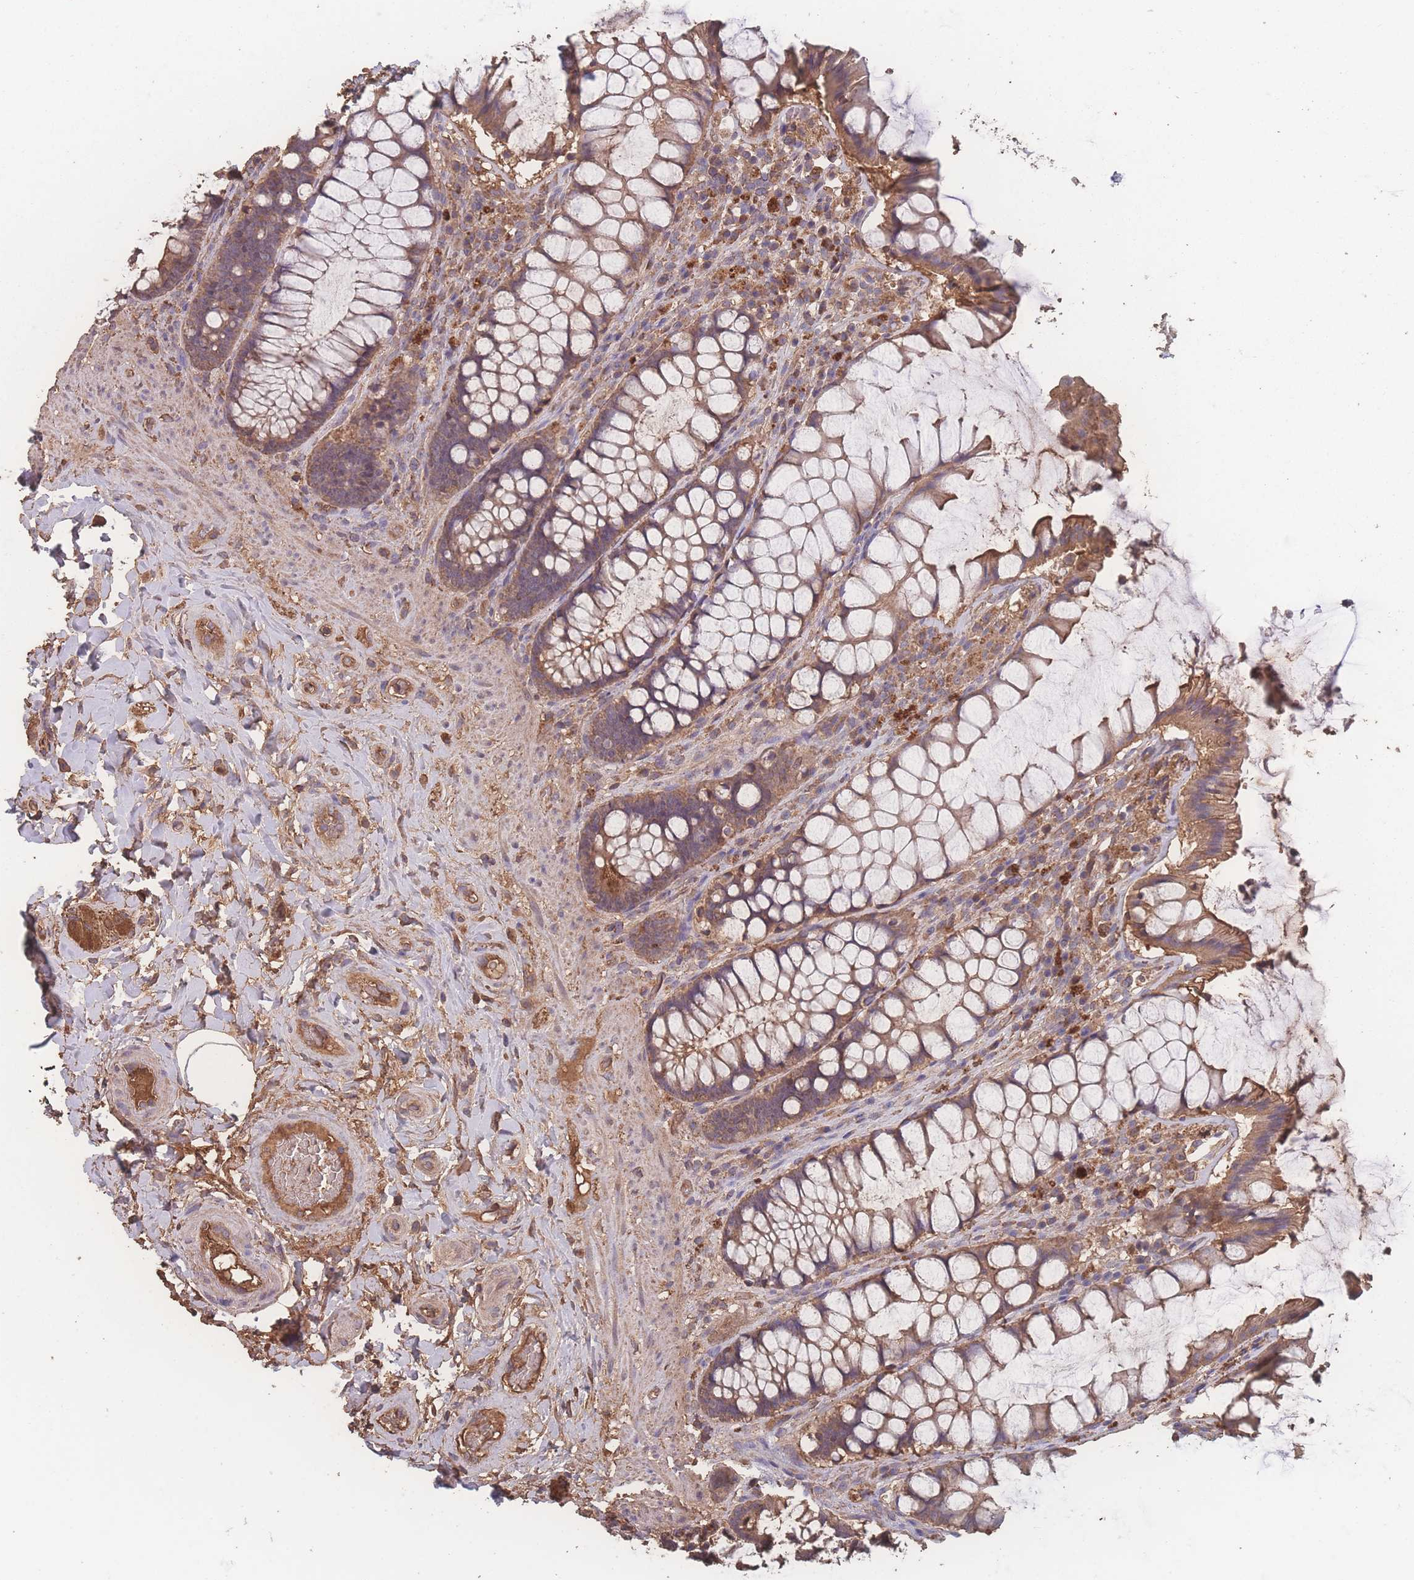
{"staining": {"intensity": "moderate", "quantity": ">75%", "location": "cytoplasmic/membranous"}, "tissue": "rectum", "cell_type": "Glandular cells", "image_type": "normal", "snomed": [{"axis": "morphology", "description": "Normal tissue, NOS"}, {"axis": "topography", "description": "Rectum"}], "caption": "Normal rectum exhibits moderate cytoplasmic/membranous expression in approximately >75% of glandular cells, visualized by immunohistochemistry.", "gene": "ATXN10", "patient": {"sex": "female", "age": 58}}